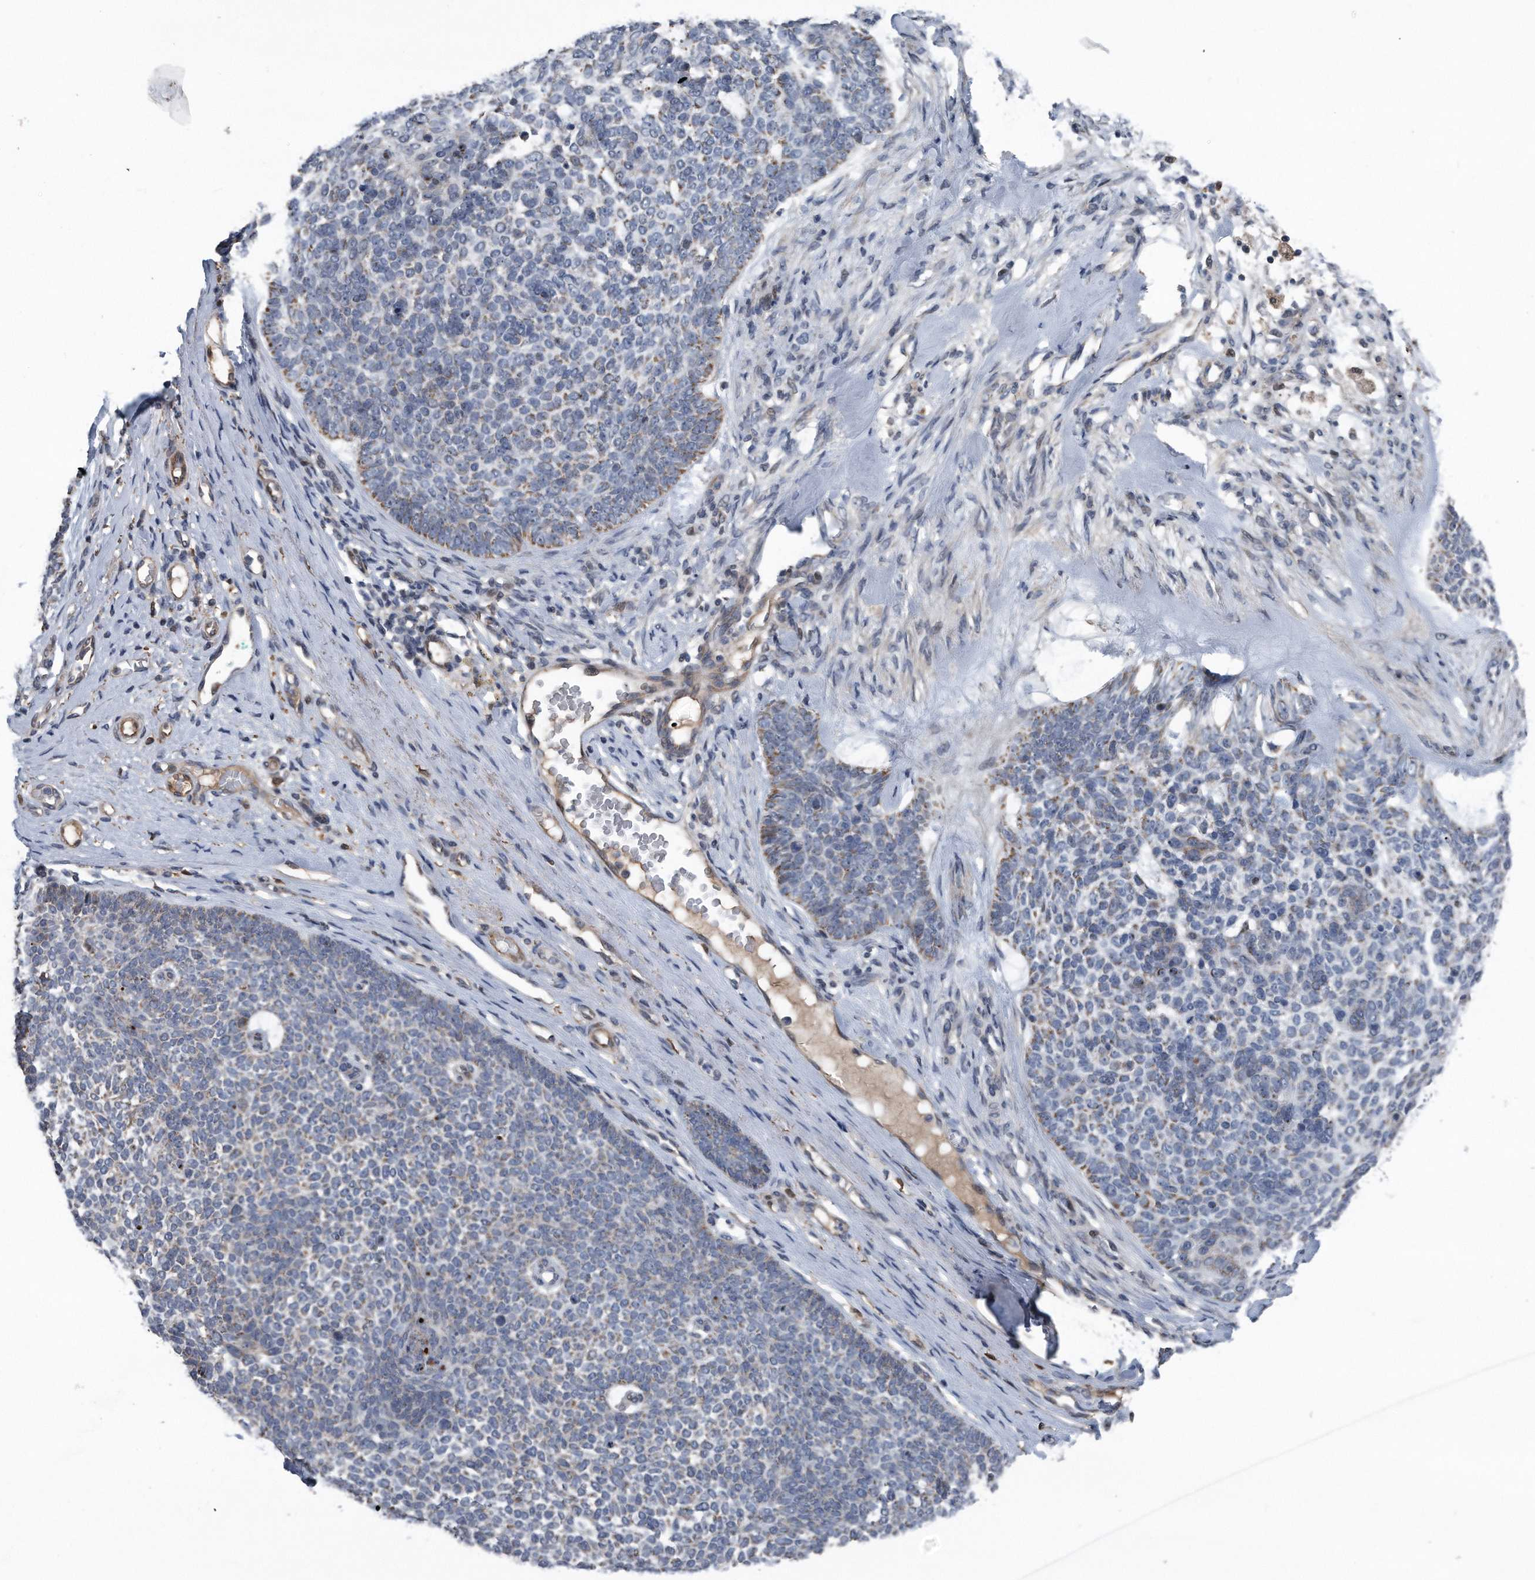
{"staining": {"intensity": "weak", "quantity": "25%-75%", "location": "cytoplasmic/membranous"}, "tissue": "skin cancer", "cell_type": "Tumor cells", "image_type": "cancer", "snomed": [{"axis": "morphology", "description": "Basal cell carcinoma"}, {"axis": "topography", "description": "Skin"}], "caption": "Skin cancer (basal cell carcinoma) tissue exhibits weak cytoplasmic/membranous staining in about 25%-75% of tumor cells The staining was performed using DAB (3,3'-diaminobenzidine), with brown indicating positive protein expression. Nuclei are stained blue with hematoxylin.", "gene": "DST", "patient": {"sex": "female", "age": 81}}